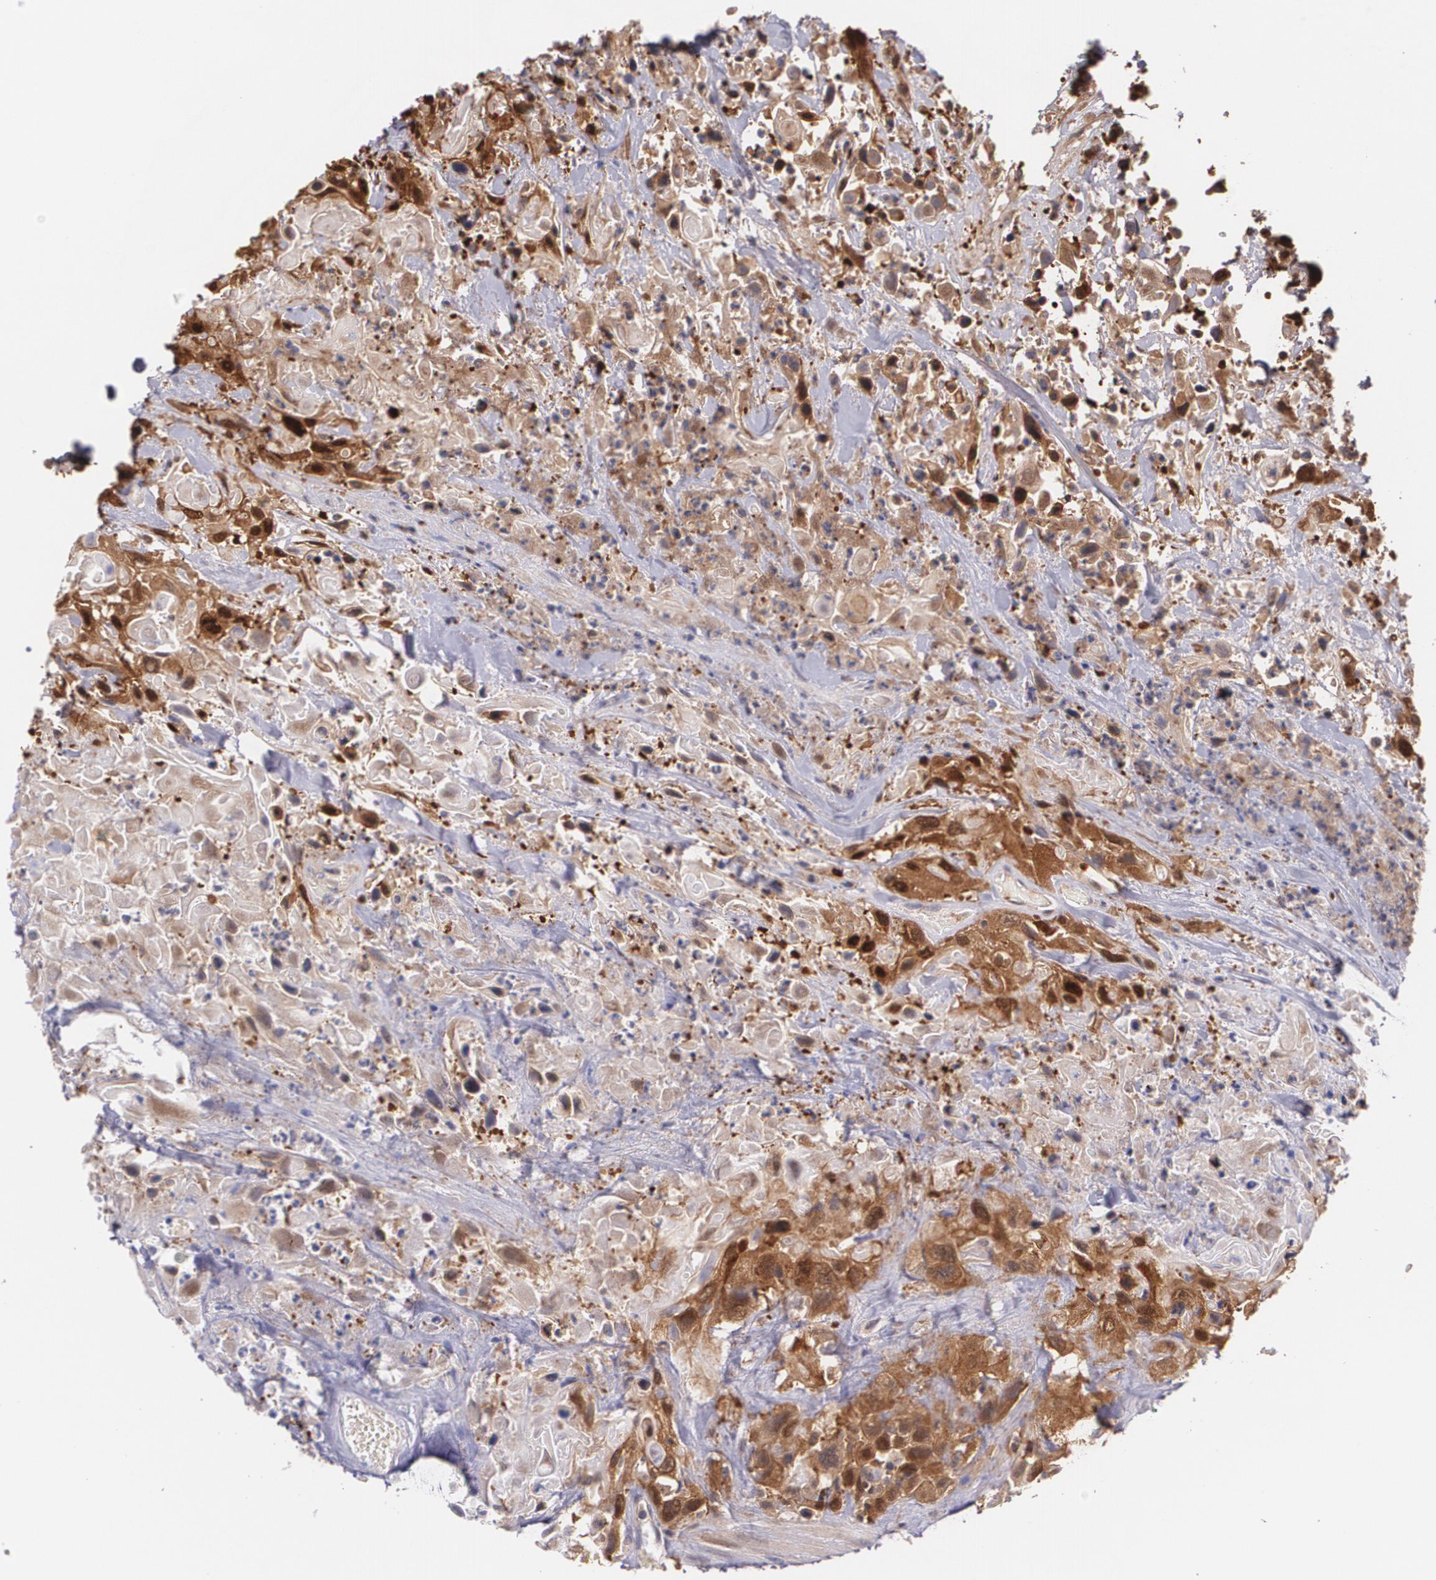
{"staining": {"intensity": "strong", "quantity": ">75%", "location": "cytoplasmic/membranous,nuclear"}, "tissue": "urothelial cancer", "cell_type": "Tumor cells", "image_type": "cancer", "snomed": [{"axis": "morphology", "description": "Urothelial carcinoma, High grade"}, {"axis": "topography", "description": "Urinary bladder"}], "caption": "Immunohistochemistry staining of urothelial carcinoma (high-grade), which demonstrates high levels of strong cytoplasmic/membranous and nuclear positivity in about >75% of tumor cells indicating strong cytoplasmic/membranous and nuclear protein expression. The staining was performed using DAB (brown) for protein detection and nuclei were counterstained in hematoxylin (blue).", "gene": "HSPH1", "patient": {"sex": "female", "age": 84}}